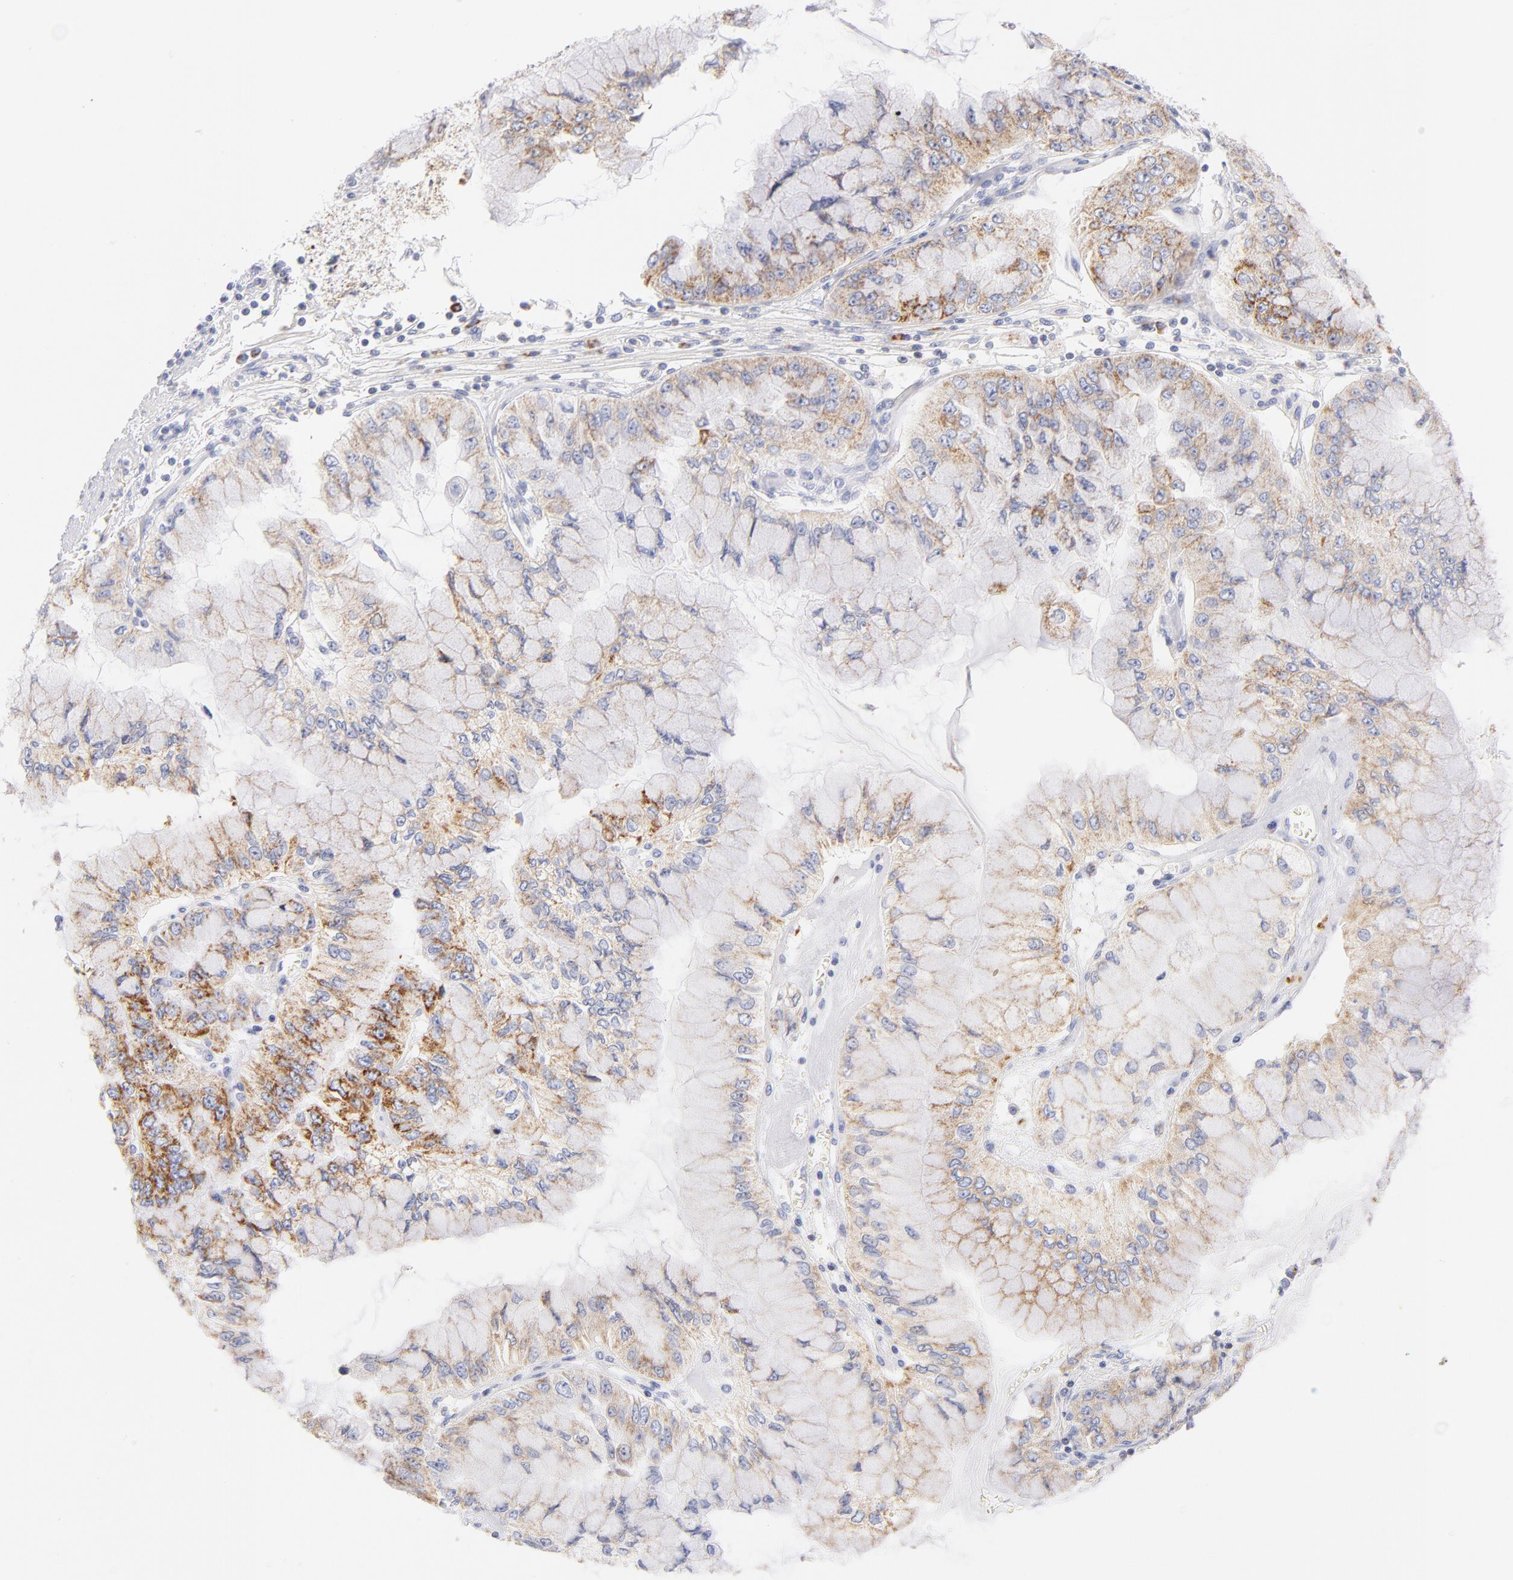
{"staining": {"intensity": "moderate", "quantity": ">75%", "location": "cytoplasmic/membranous"}, "tissue": "liver cancer", "cell_type": "Tumor cells", "image_type": "cancer", "snomed": [{"axis": "morphology", "description": "Cholangiocarcinoma"}, {"axis": "topography", "description": "Liver"}], "caption": "Liver cholangiocarcinoma stained with immunohistochemistry demonstrates moderate cytoplasmic/membranous positivity in about >75% of tumor cells.", "gene": "AIFM1", "patient": {"sex": "female", "age": 79}}